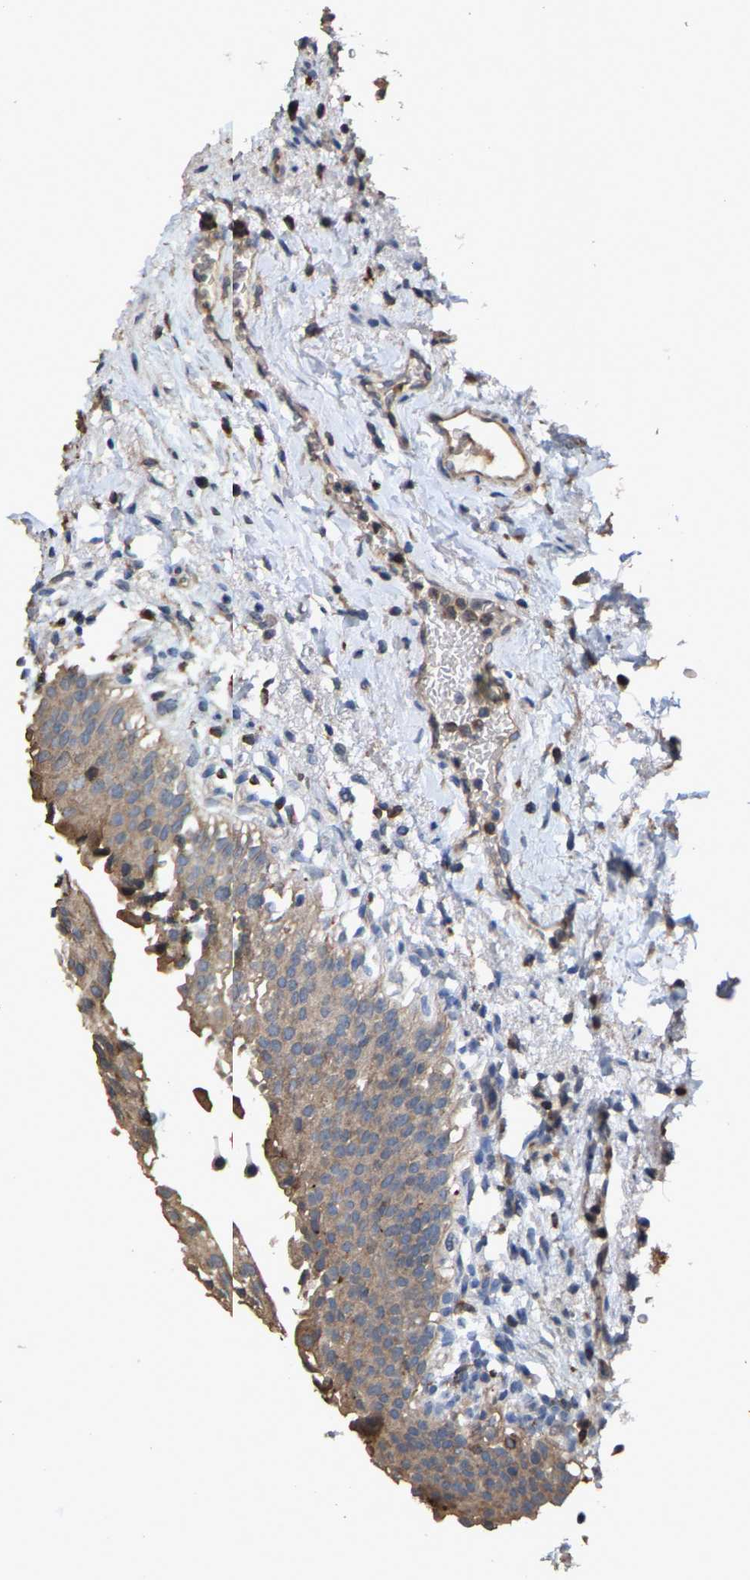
{"staining": {"intensity": "moderate", "quantity": ">75%", "location": "cytoplasmic/membranous"}, "tissue": "urinary bladder", "cell_type": "Urothelial cells", "image_type": "normal", "snomed": [{"axis": "morphology", "description": "Normal tissue, NOS"}, {"axis": "topography", "description": "Urinary bladder"}], "caption": "A high-resolution image shows immunohistochemistry staining of normal urinary bladder, which shows moderate cytoplasmic/membranous positivity in about >75% of urothelial cells.", "gene": "TDRKH", "patient": {"sex": "female", "age": 60}}